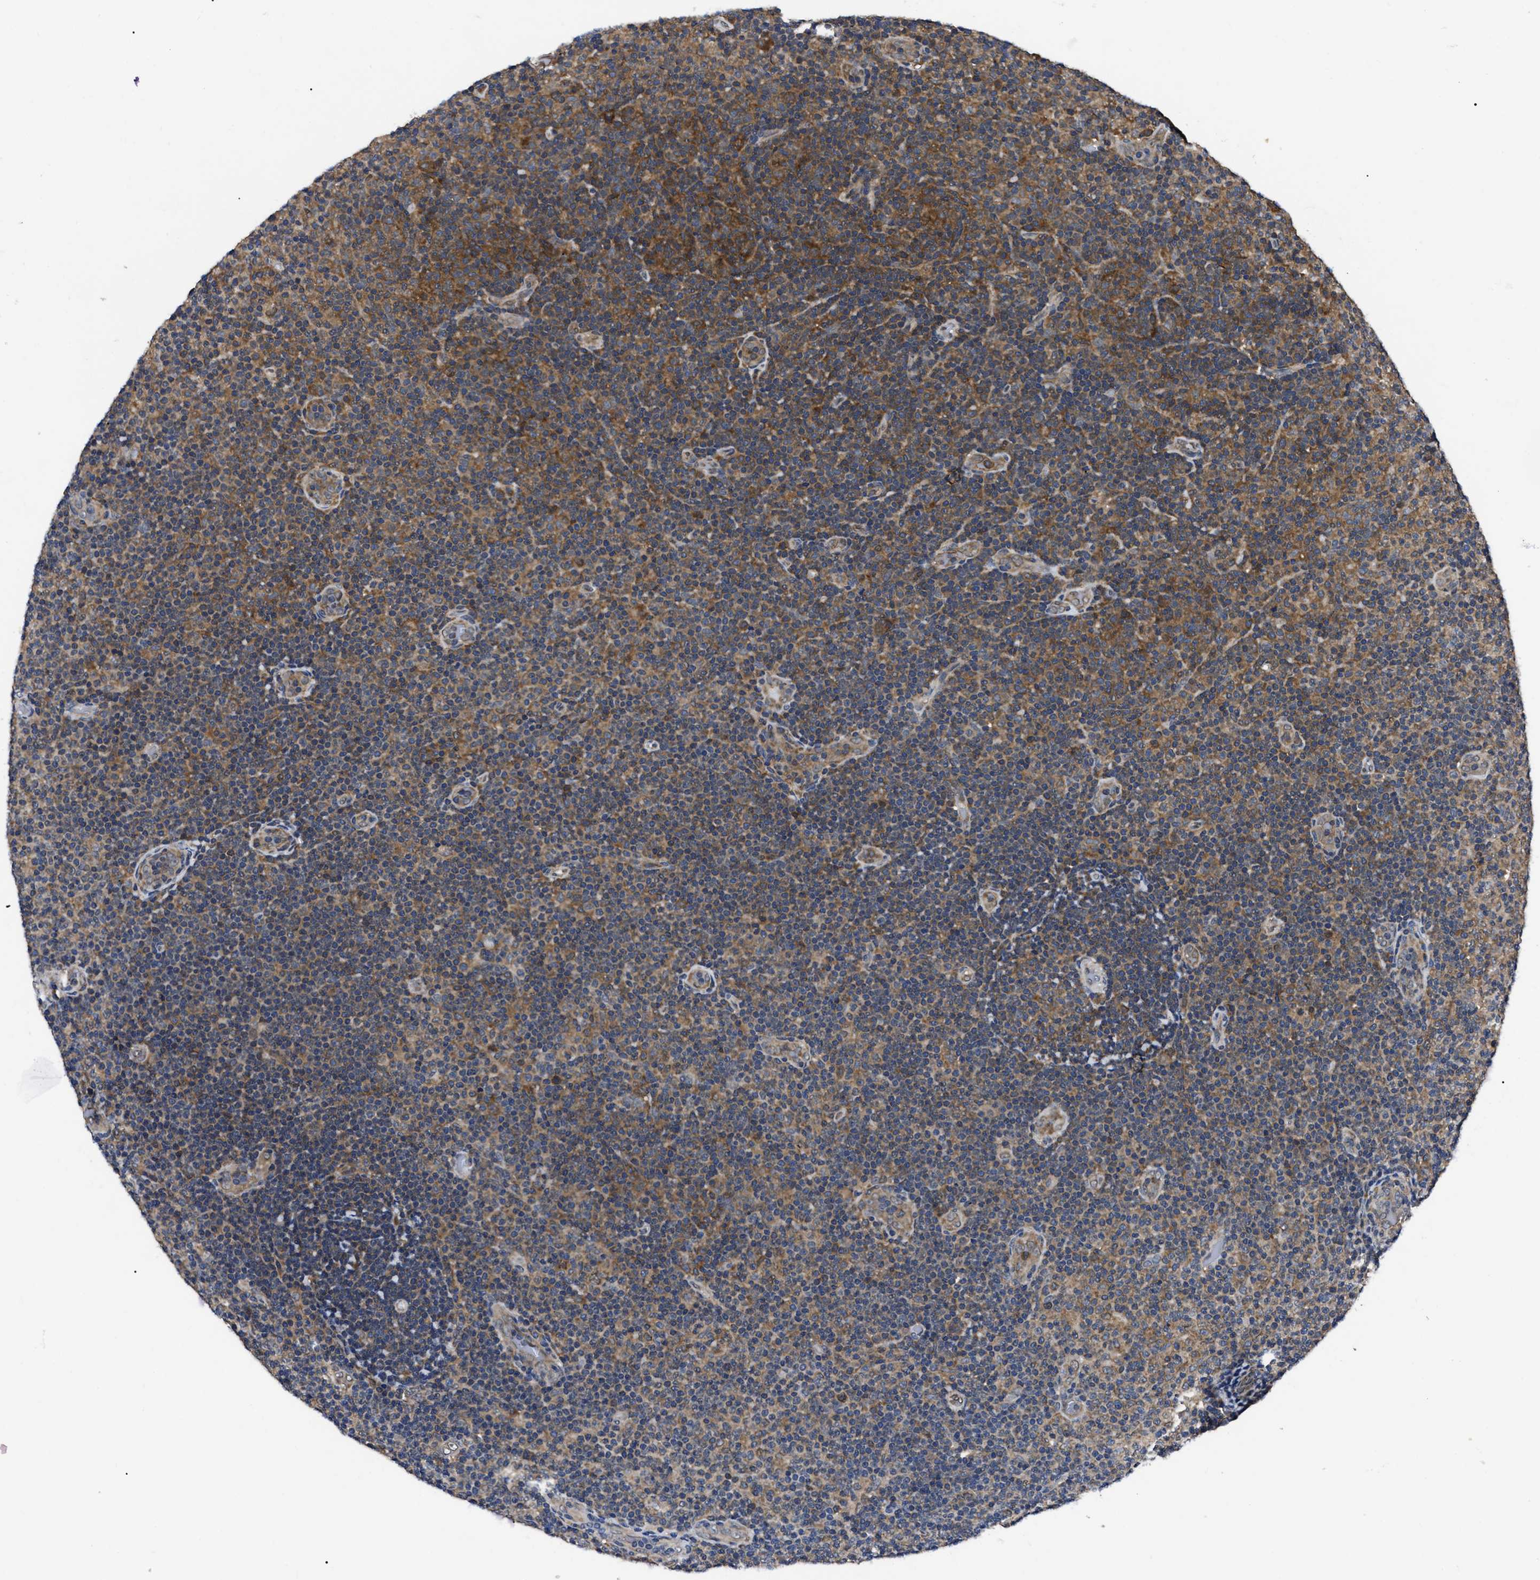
{"staining": {"intensity": "moderate", "quantity": ">75%", "location": "cytoplasmic/membranous"}, "tissue": "lymphoma", "cell_type": "Tumor cells", "image_type": "cancer", "snomed": [{"axis": "morphology", "description": "Malignant lymphoma, non-Hodgkin's type, Low grade"}, {"axis": "topography", "description": "Lymph node"}], "caption": "This micrograph exhibits immunohistochemistry staining of human low-grade malignant lymphoma, non-Hodgkin's type, with medium moderate cytoplasmic/membranous staining in about >75% of tumor cells.", "gene": "GET4", "patient": {"sex": "male", "age": 83}}